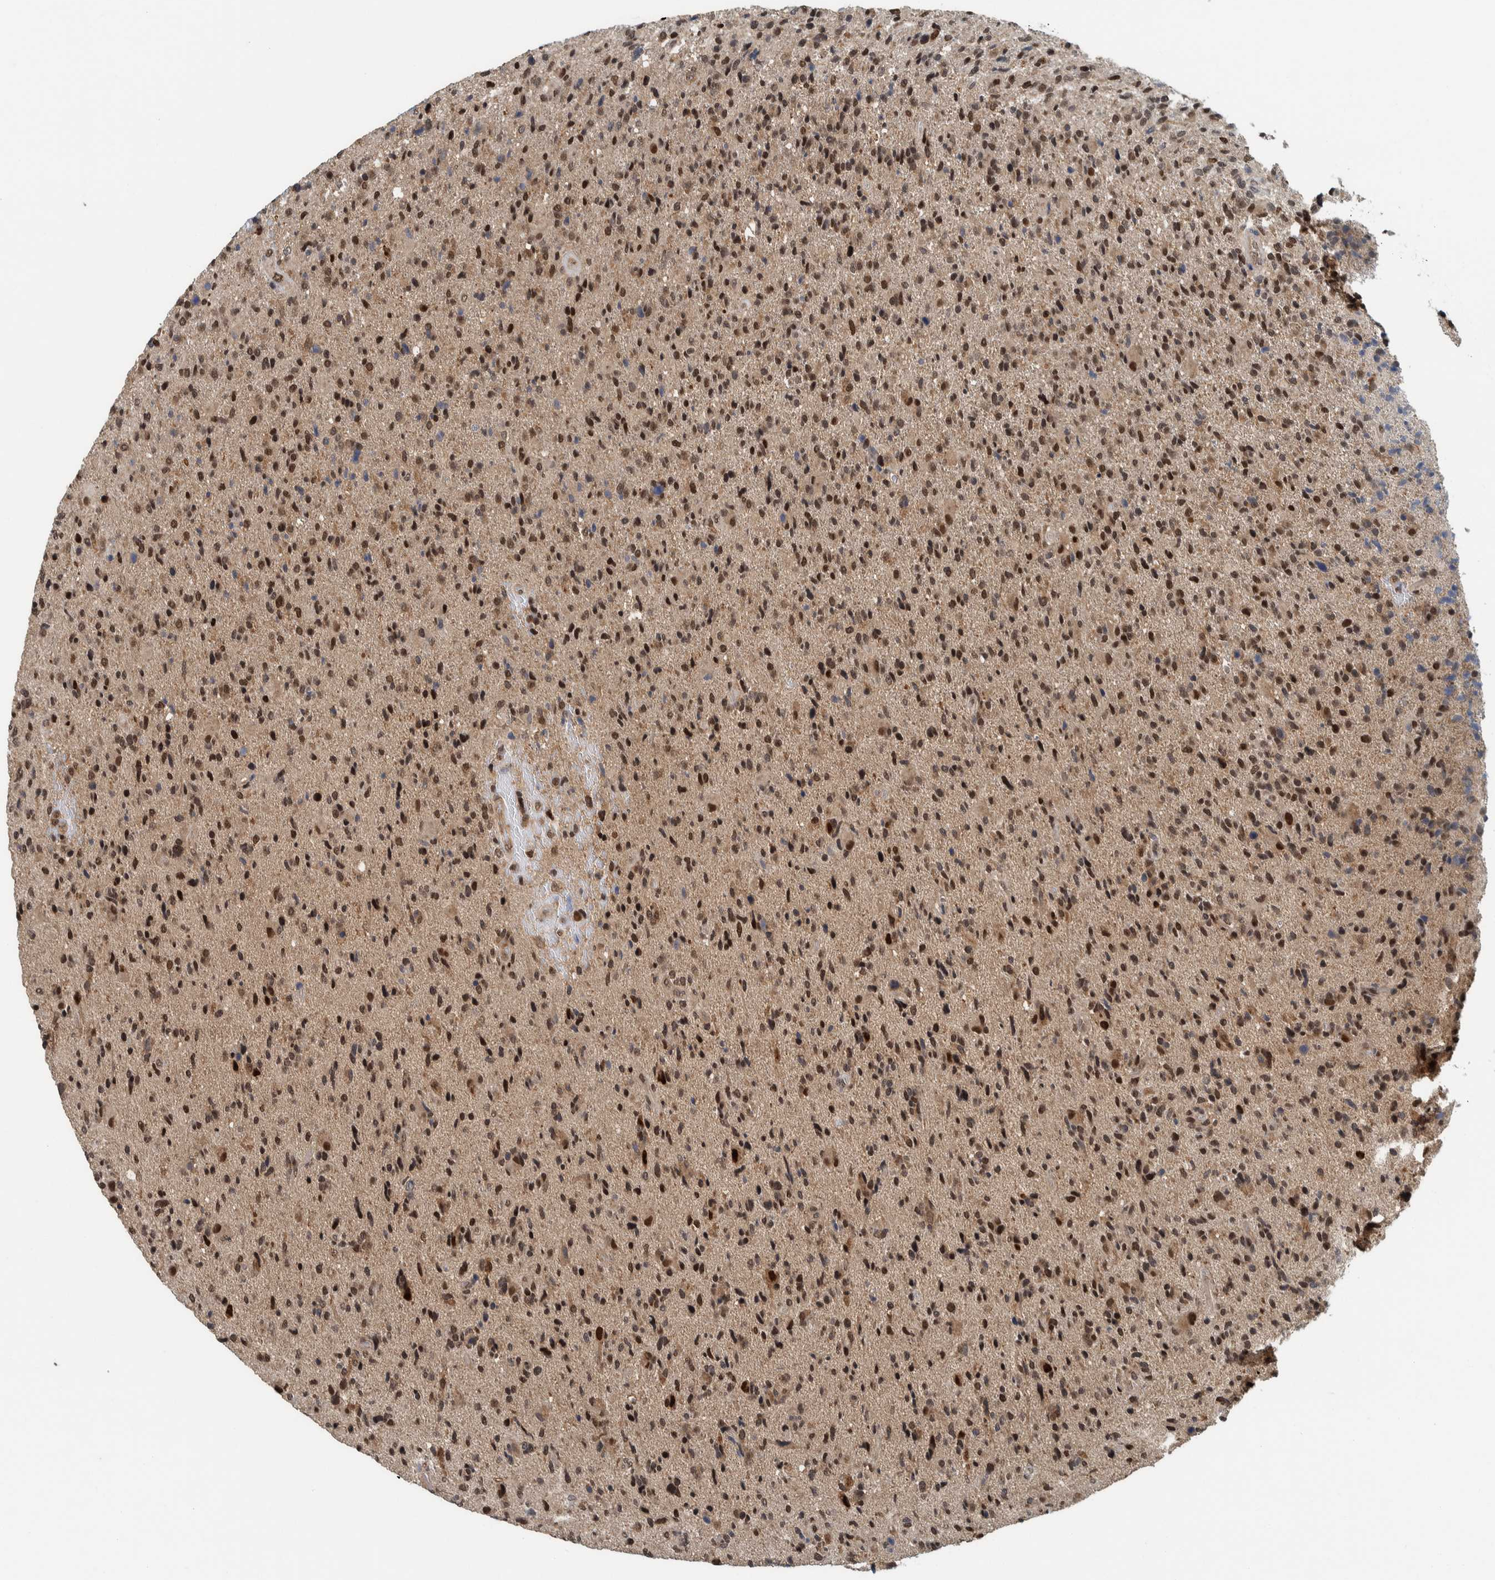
{"staining": {"intensity": "strong", "quantity": ">75%", "location": "nuclear"}, "tissue": "glioma", "cell_type": "Tumor cells", "image_type": "cancer", "snomed": [{"axis": "morphology", "description": "Glioma, malignant, High grade"}, {"axis": "topography", "description": "Brain"}], "caption": "Immunohistochemical staining of glioma reveals high levels of strong nuclear staining in about >75% of tumor cells. The protein is shown in brown color, while the nuclei are stained blue.", "gene": "COPS3", "patient": {"sex": "male", "age": 72}}